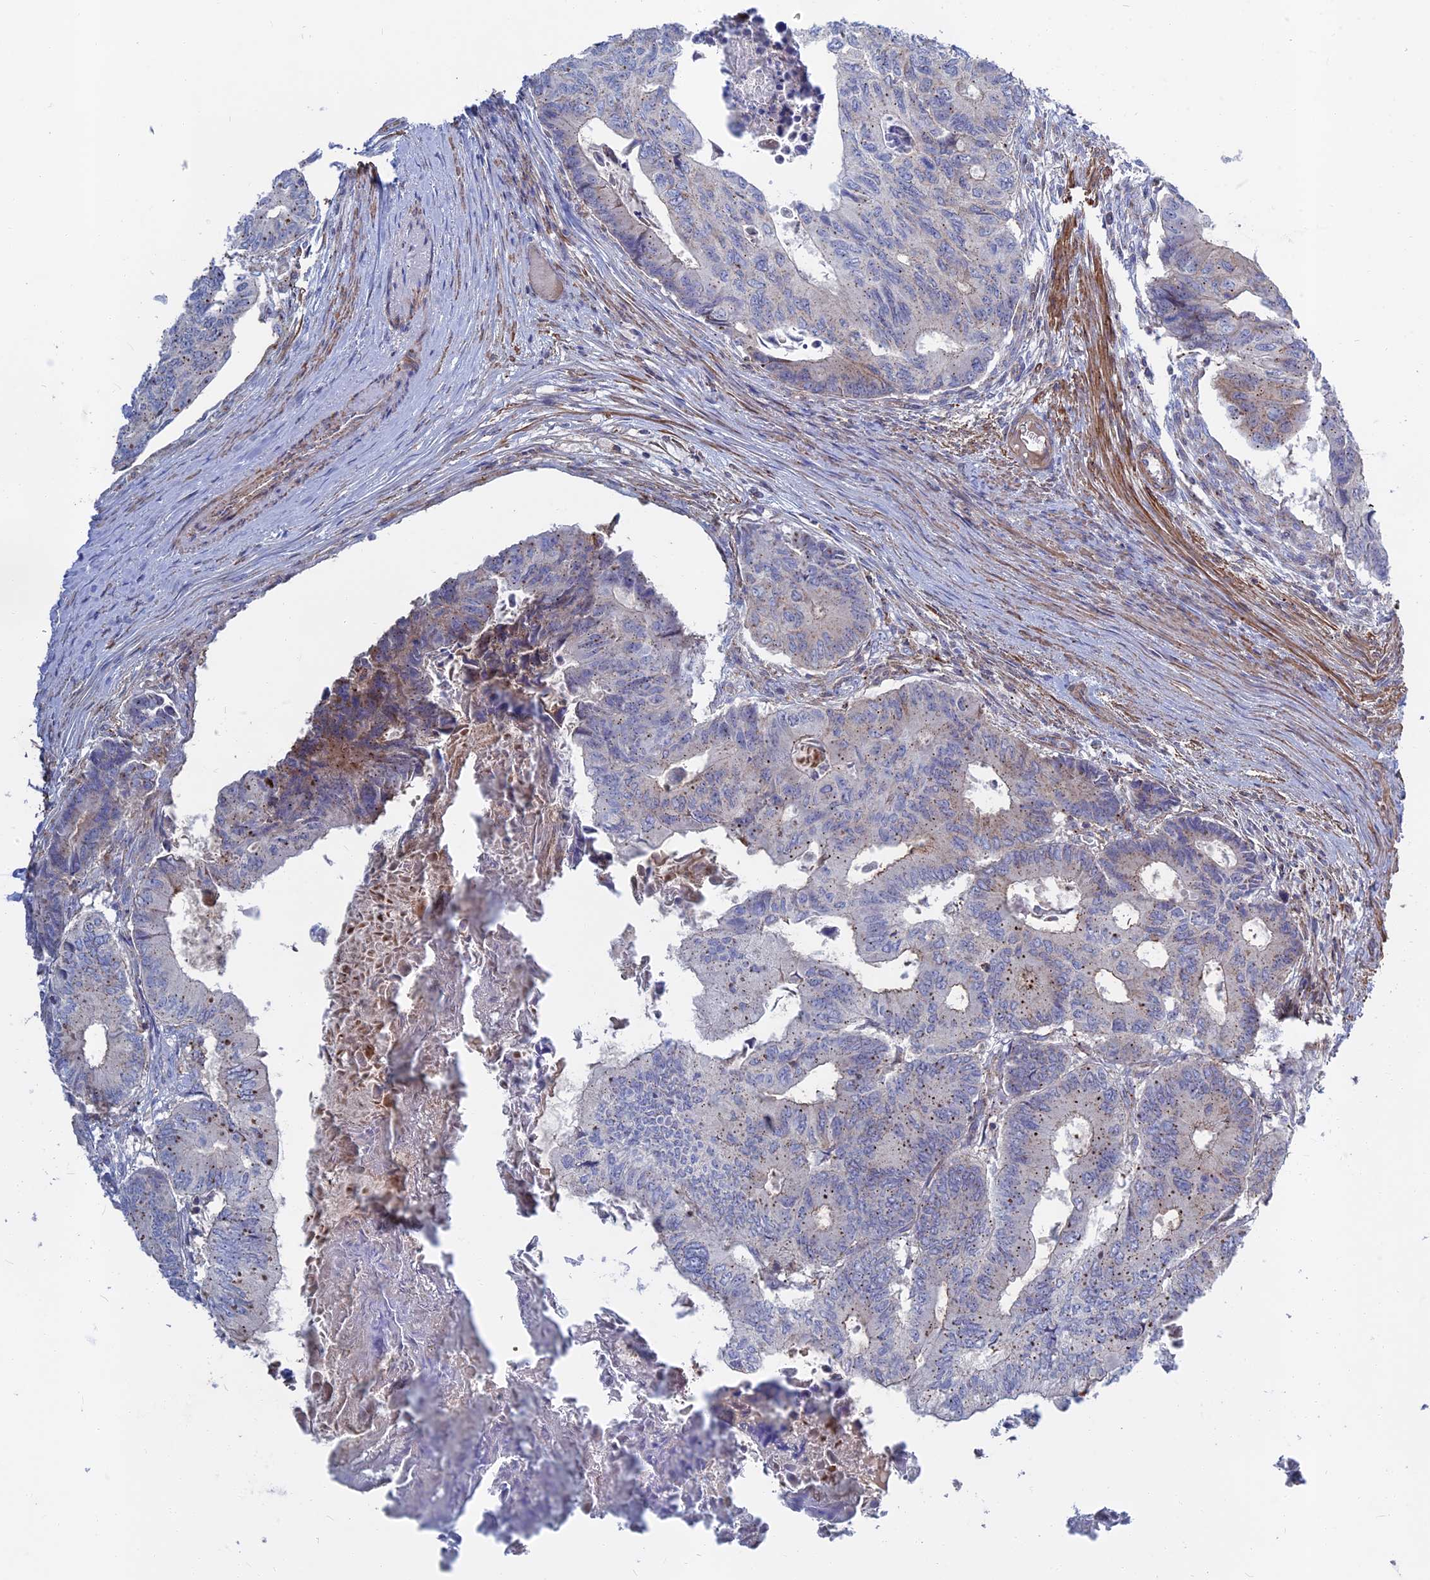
{"staining": {"intensity": "weak", "quantity": "<25%", "location": "cytoplasmic/membranous"}, "tissue": "colorectal cancer", "cell_type": "Tumor cells", "image_type": "cancer", "snomed": [{"axis": "morphology", "description": "Adenocarcinoma, NOS"}, {"axis": "topography", "description": "Colon"}], "caption": "This is an immunohistochemistry image of human colorectal cancer (adenocarcinoma). There is no positivity in tumor cells.", "gene": "LYPD5", "patient": {"sex": "male", "age": 85}}